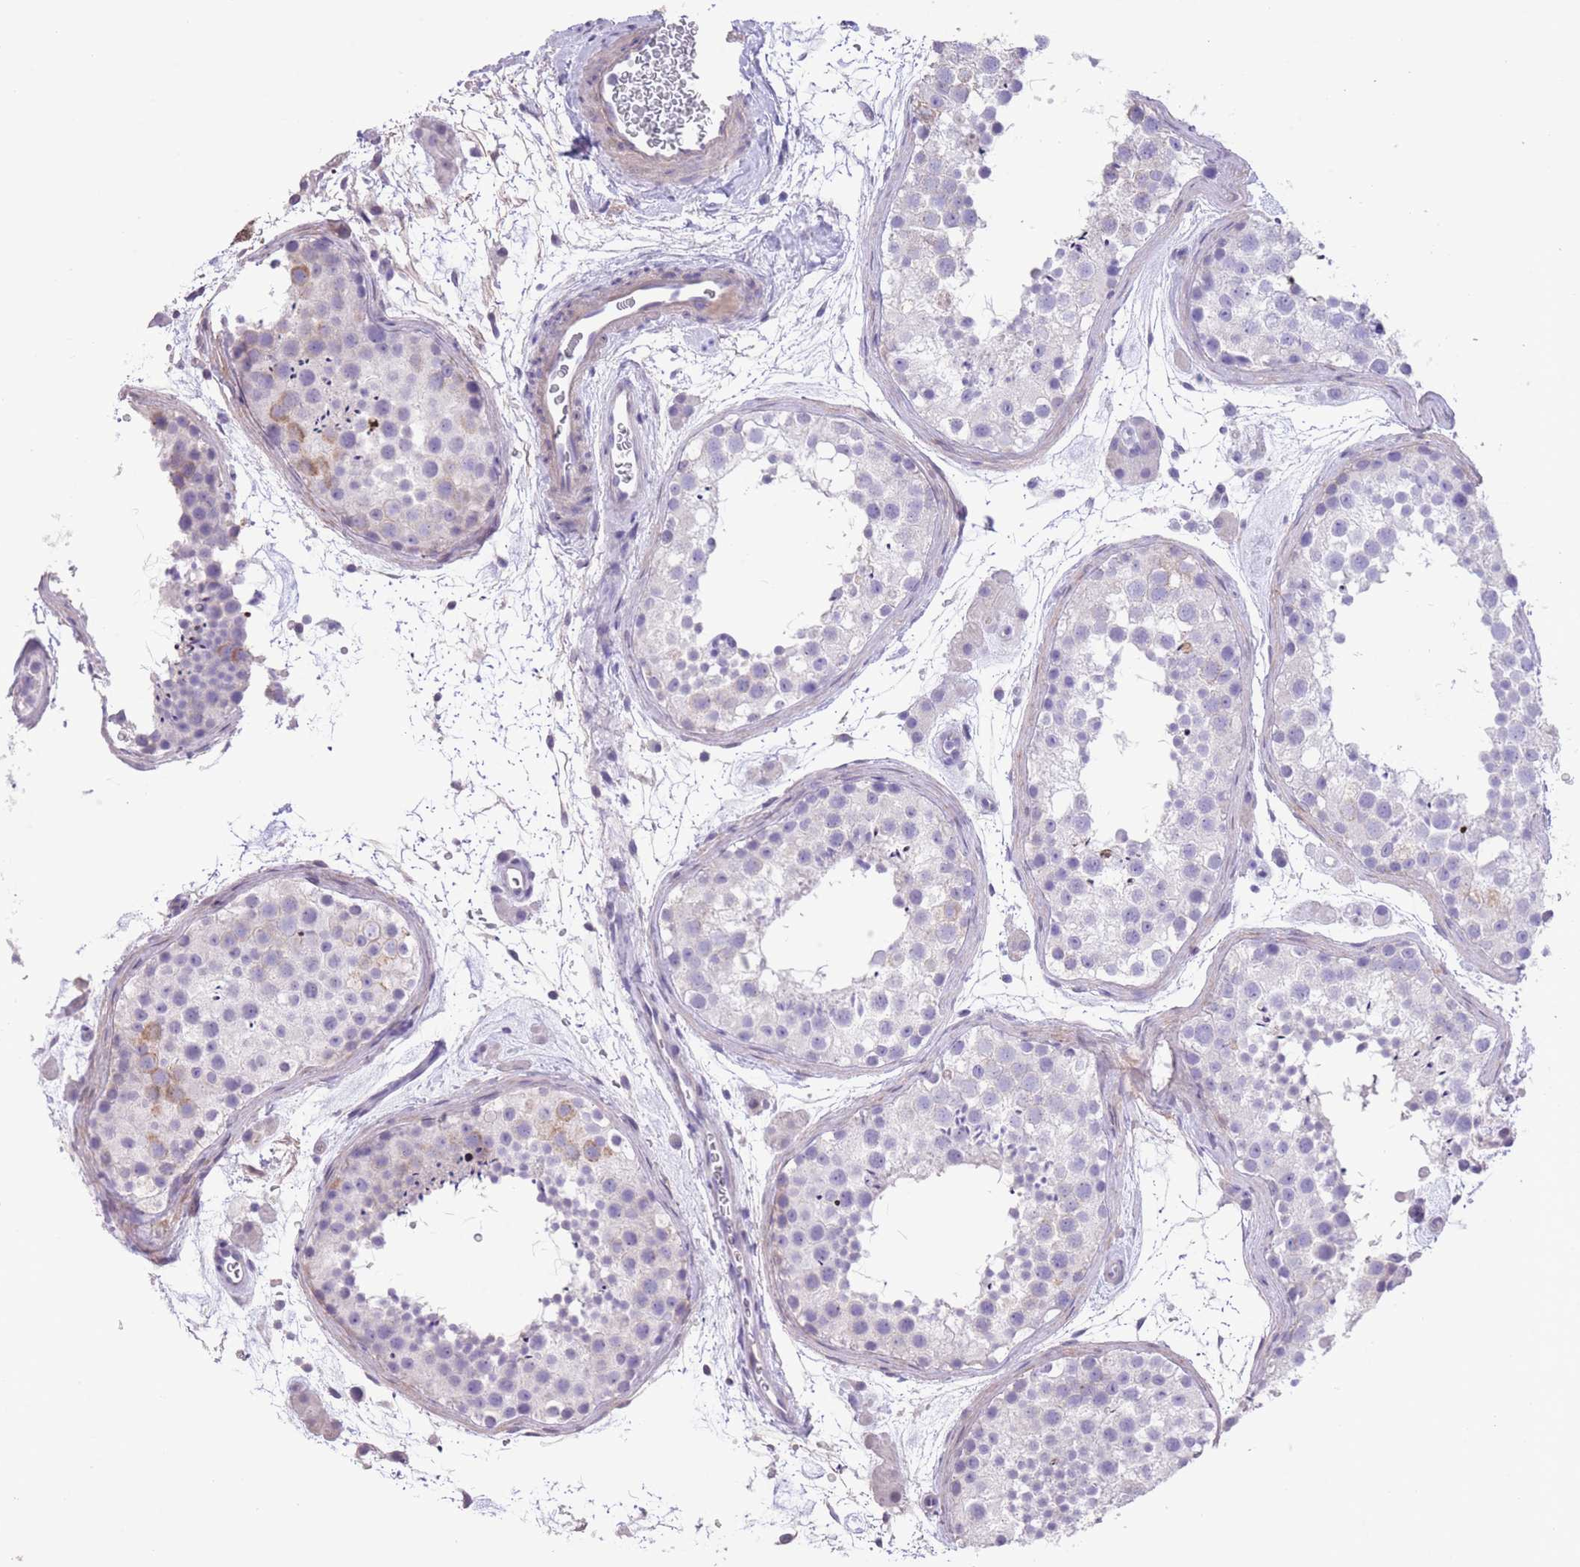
{"staining": {"intensity": "moderate", "quantity": "<25%", "location": "cytoplasmic/membranous"}, "tissue": "testis", "cell_type": "Cells in seminiferous ducts", "image_type": "normal", "snomed": [{"axis": "morphology", "description": "Normal tissue, NOS"}, {"axis": "topography", "description": "Testis"}], "caption": "Brown immunohistochemical staining in benign testis exhibits moderate cytoplasmic/membranous staining in approximately <25% of cells in seminiferous ducts. The staining was performed using DAB (3,3'-diaminobenzidine), with brown indicating positive protein expression. Nuclei are stained blue with hematoxylin.", "gene": "RAI2", "patient": {"sex": "male", "age": 41}}